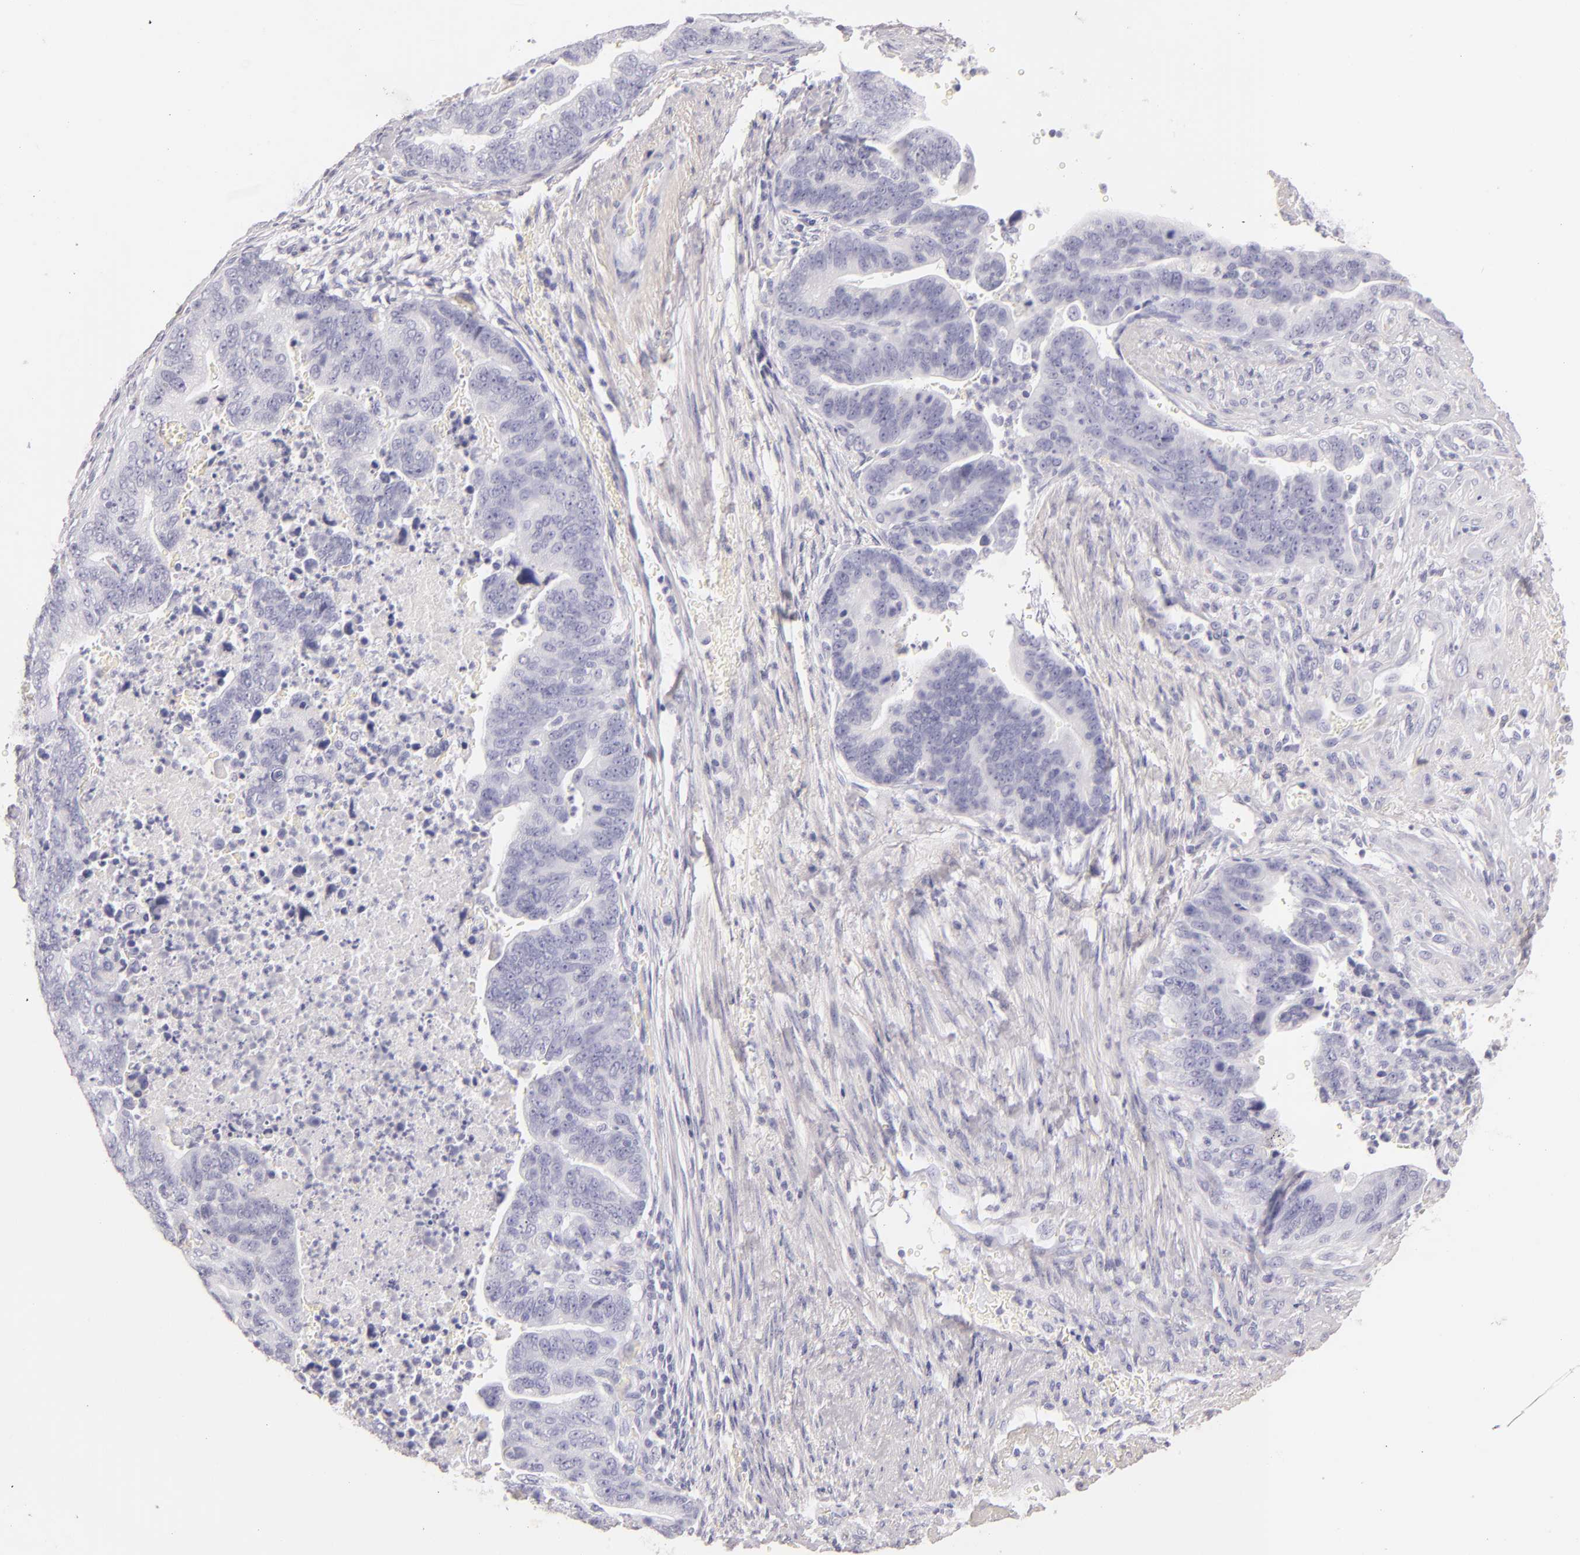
{"staining": {"intensity": "negative", "quantity": "none", "location": "none"}, "tissue": "stomach cancer", "cell_type": "Tumor cells", "image_type": "cancer", "snomed": [{"axis": "morphology", "description": "Adenocarcinoma, NOS"}, {"axis": "topography", "description": "Stomach, upper"}], "caption": "A high-resolution image shows immunohistochemistry staining of adenocarcinoma (stomach), which displays no significant staining in tumor cells.", "gene": "FABP1", "patient": {"sex": "female", "age": 50}}